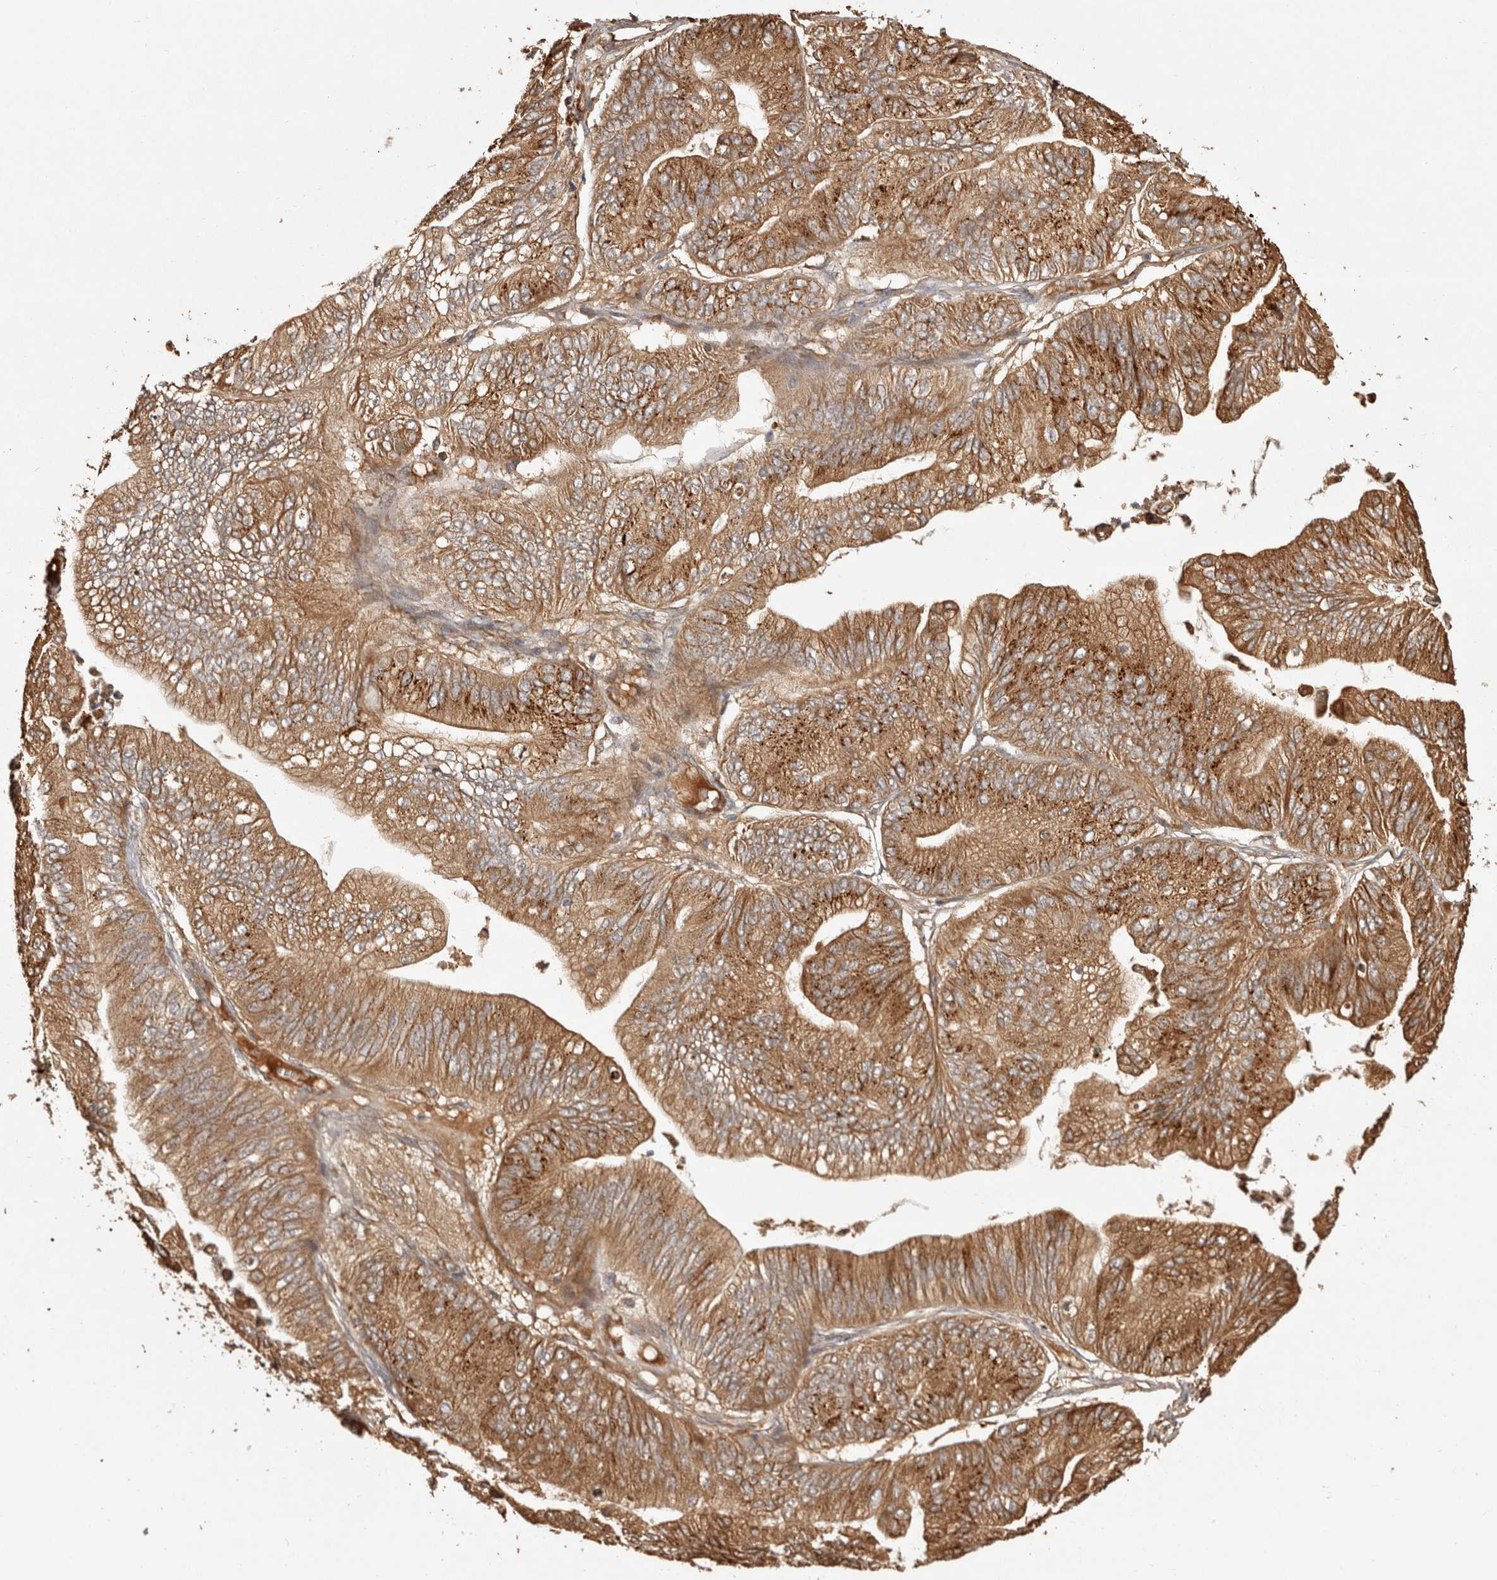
{"staining": {"intensity": "moderate", "quantity": ">75%", "location": "cytoplasmic/membranous"}, "tissue": "ovarian cancer", "cell_type": "Tumor cells", "image_type": "cancer", "snomed": [{"axis": "morphology", "description": "Cystadenocarcinoma, mucinous, NOS"}, {"axis": "topography", "description": "Ovary"}], "caption": "Mucinous cystadenocarcinoma (ovarian) stained for a protein (brown) exhibits moderate cytoplasmic/membranous positive expression in approximately >75% of tumor cells.", "gene": "CAMSAP2", "patient": {"sex": "female", "age": 61}}